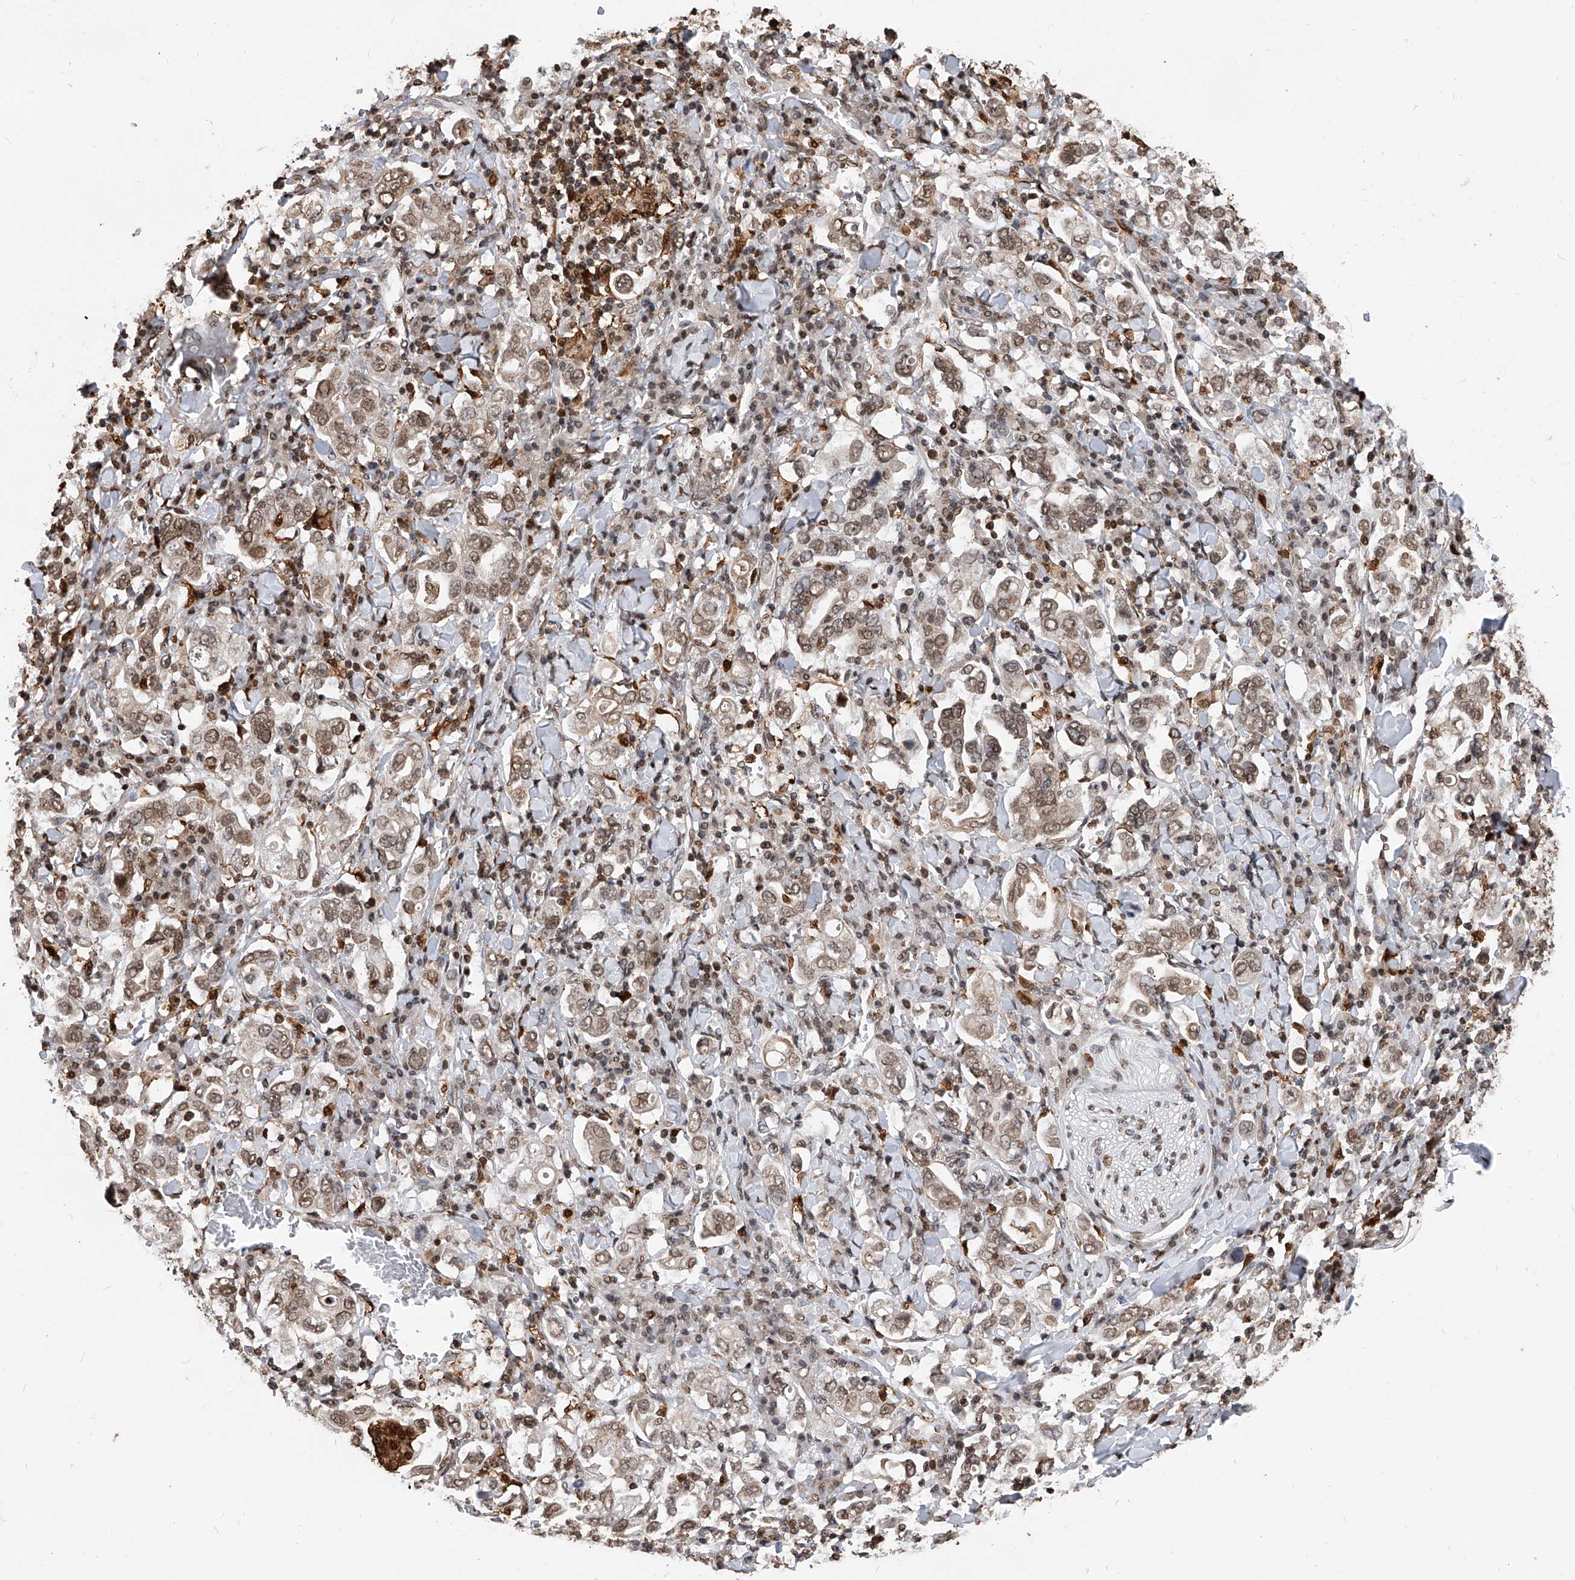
{"staining": {"intensity": "moderate", "quantity": ">75%", "location": "nuclear"}, "tissue": "stomach cancer", "cell_type": "Tumor cells", "image_type": "cancer", "snomed": [{"axis": "morphology", "description": "Adenocarcinoma, NOS"}, {"axis": "topography", "description": "Stomach, upper"}], "caption": "Stomach adenocarcinoma stained with a protein marker reveals moderate staining in tumor cells.", "gene": "CFAP410", "patient": {"sex": "male", "age": 62}}